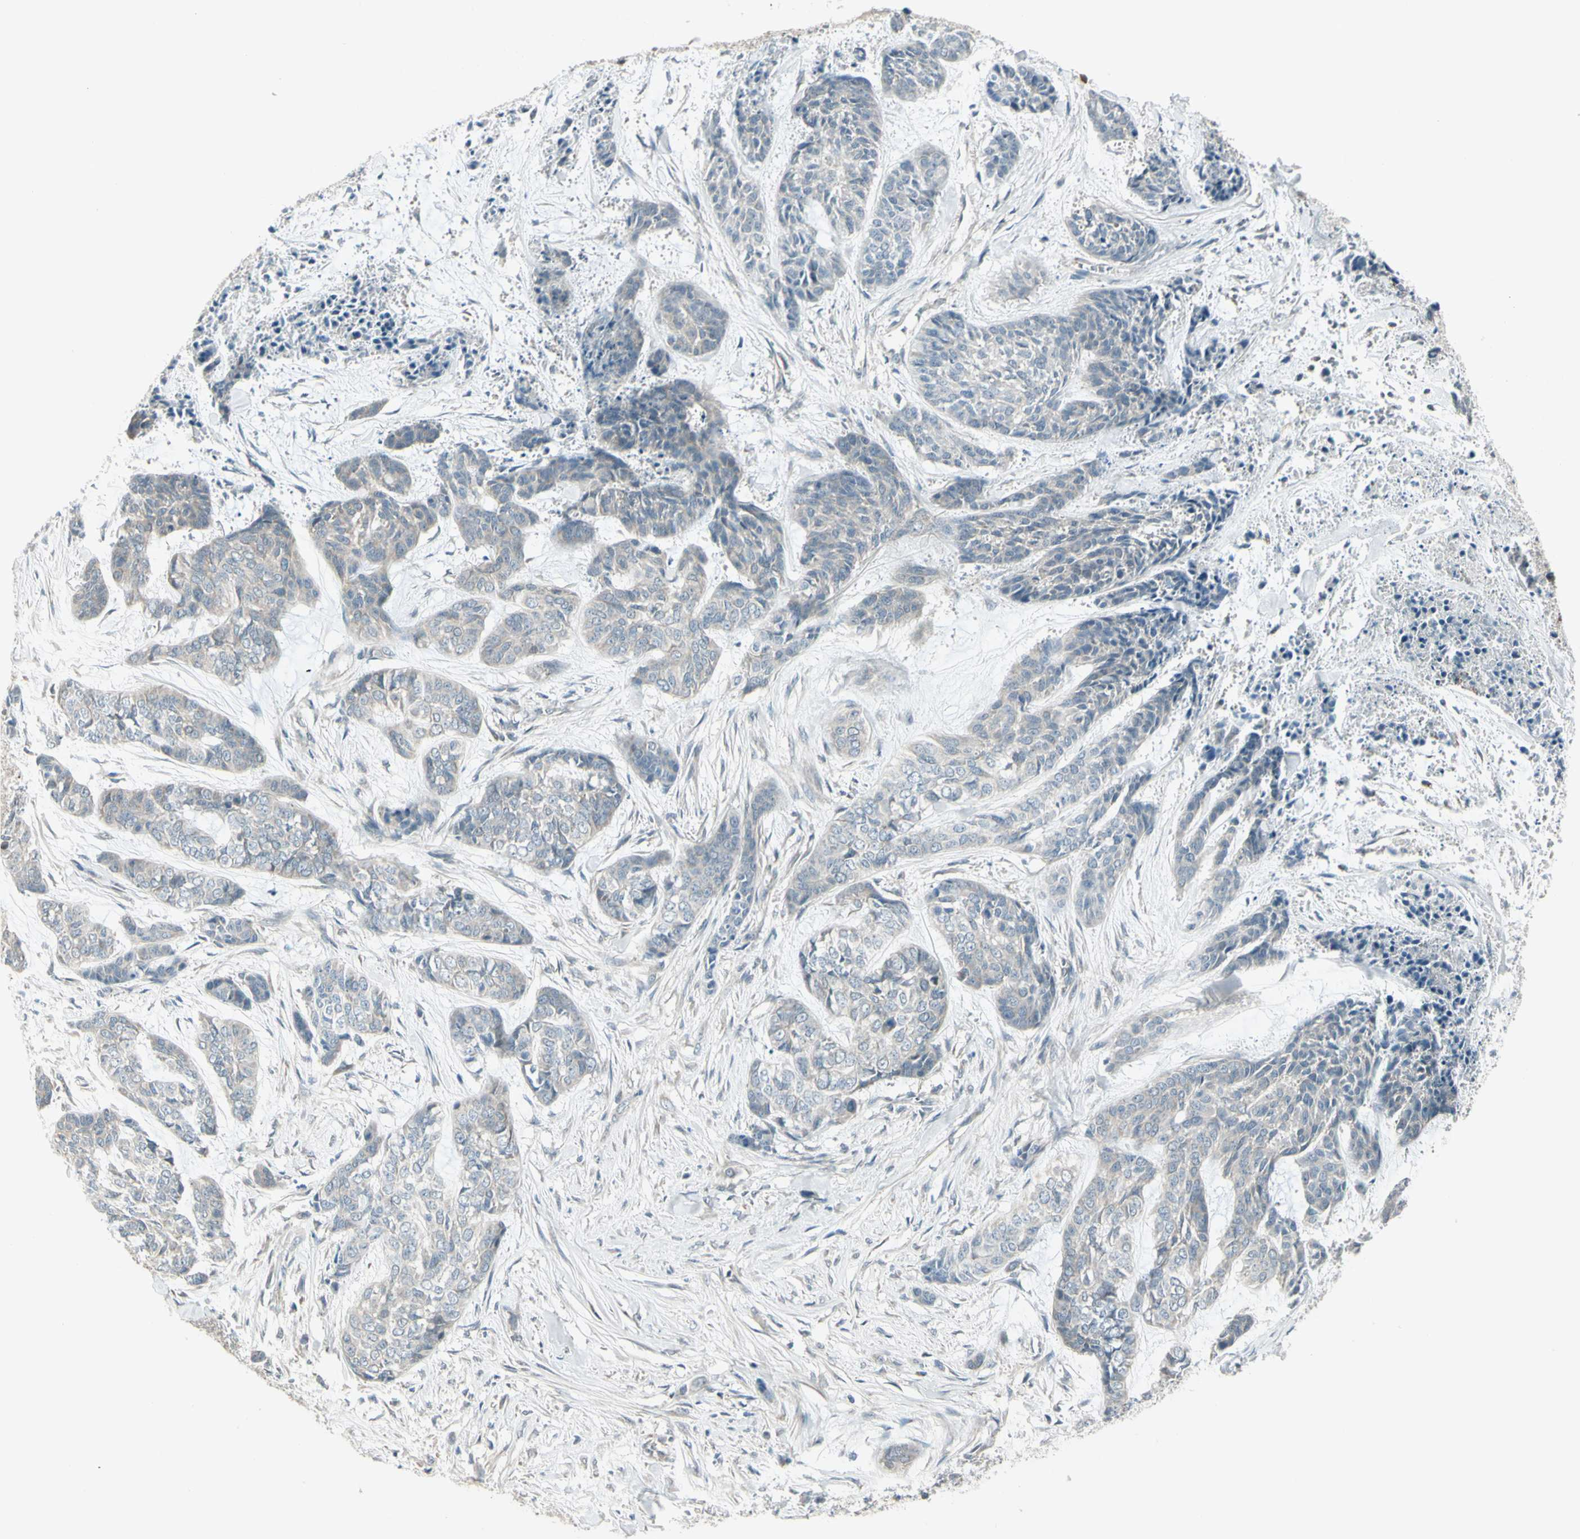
{"staining": {"intensity": "negative", "quantity": "none", "location": "none"}, "tissue": "skin cancer", "cell_type": "Tumor cells", "image_type": "cancer", "snomed": [{"axis": "morphology", "description": "Basal cell carcinoma"}, {"axis": "topography", "description": "Skin"}], "caption": "This is an immunohistochemistry image of human skin cancer (basal cell carcinoma). There is no staining in tumor cells.", "gene": "NAXD", "patient": {"sex": "female", "age": 64}}